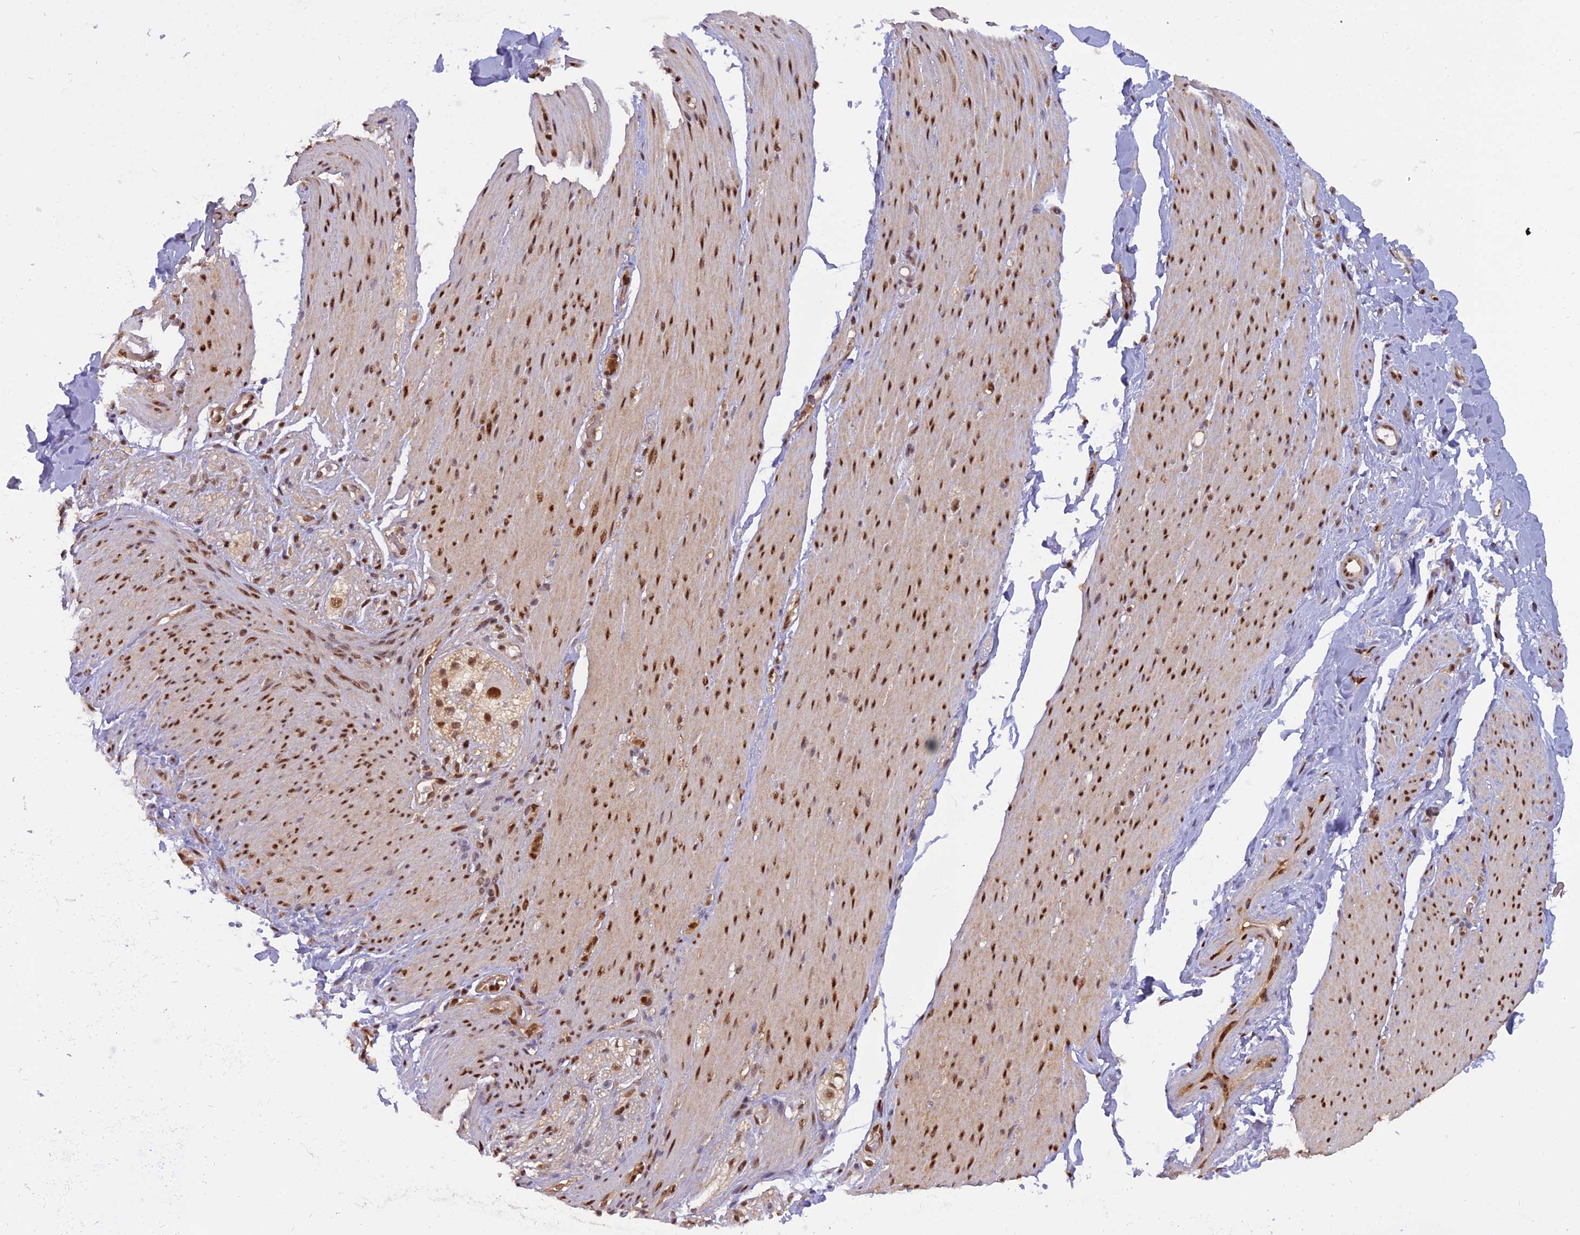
{"staining": {"intensity": "moderate", "quantity": ">75%", "location": "cytoplasmic/membranous,nuclear"}, "tissue": "adipose tissue", "cell_type": "Adipocytes", "image_type": "normal", "snomed": [{"axis": "morphology", "description": "Normal tissue, NOS"}, {"axis": "topography", "description": "Colon"}, {"axis": "topography", "description": "Peripheral nerve tissue"}], "caption": "Approximately >75% of adipocytes in benign adipose tissue display moderate cytoplasmic/membranous,nuclear protein positivity as visualized by brown immunohistochemical staining.", "gene": "NPEPL1", "patient": {"sex": "female", "age": 61}}